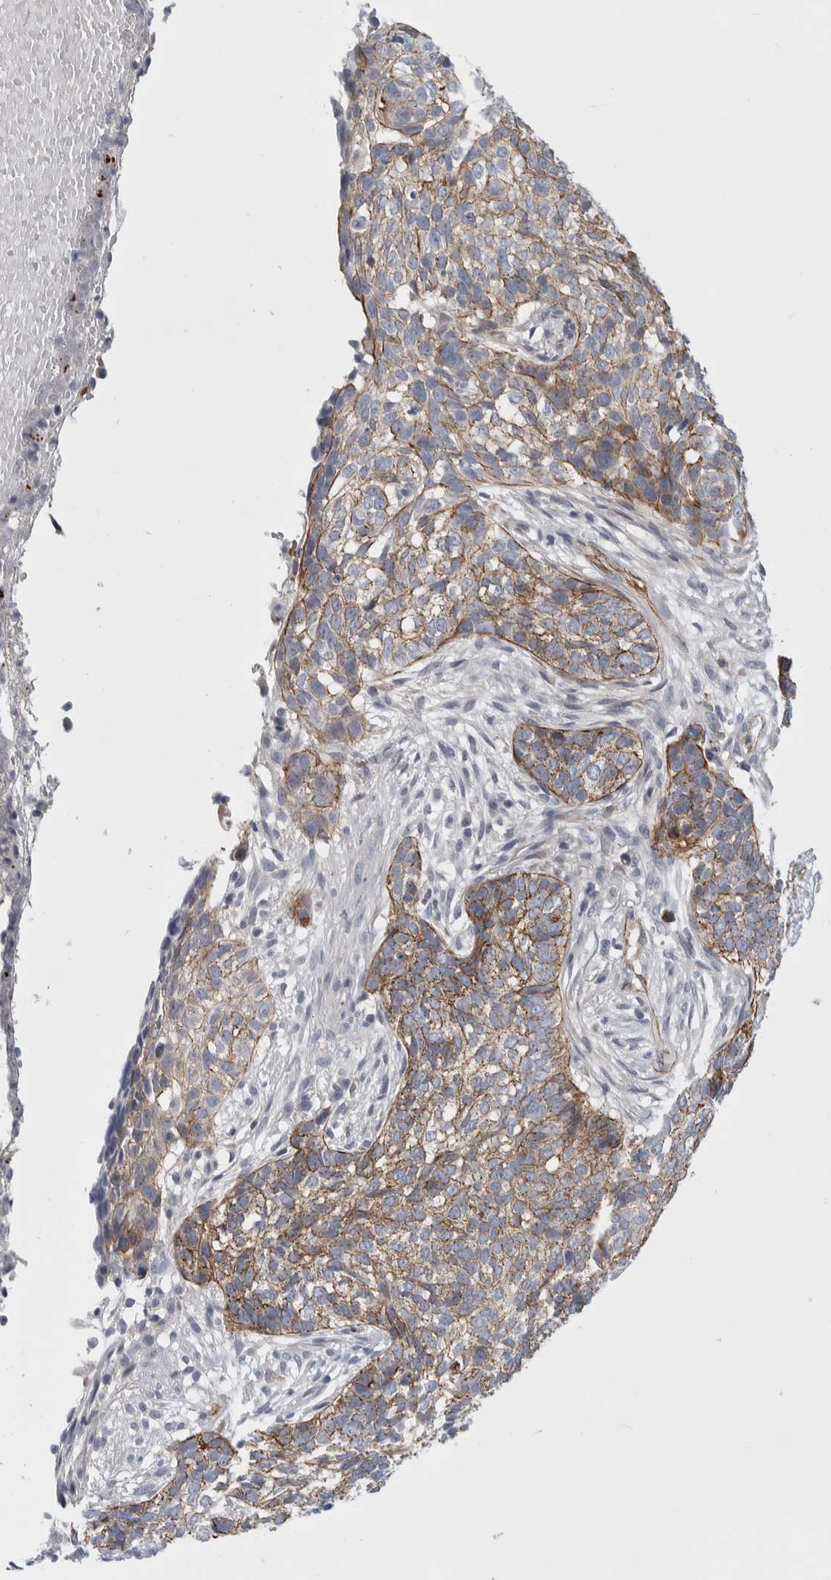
{"staining": {"intensity": "moderate", "quantity": ">75%", "location": "cytoplasmic/membranous"}, "tissue": "skin cancer", "cell_type": "Tumor cells", "image_type": "cancer", "snomed": [{"axis": "morphology", "description": "Basal cell carcinoma"}, {"axis": "topography", "description": "Skin"}], "caption": "The histopathology image demonstrates a brown stain indicating the presence of a protein in the cytoplasmic/membranous of tumor cells in basal cell carcinoma (skin).", "gene": "ZNF862", "patient": {"sex": "male", "age": 85}}